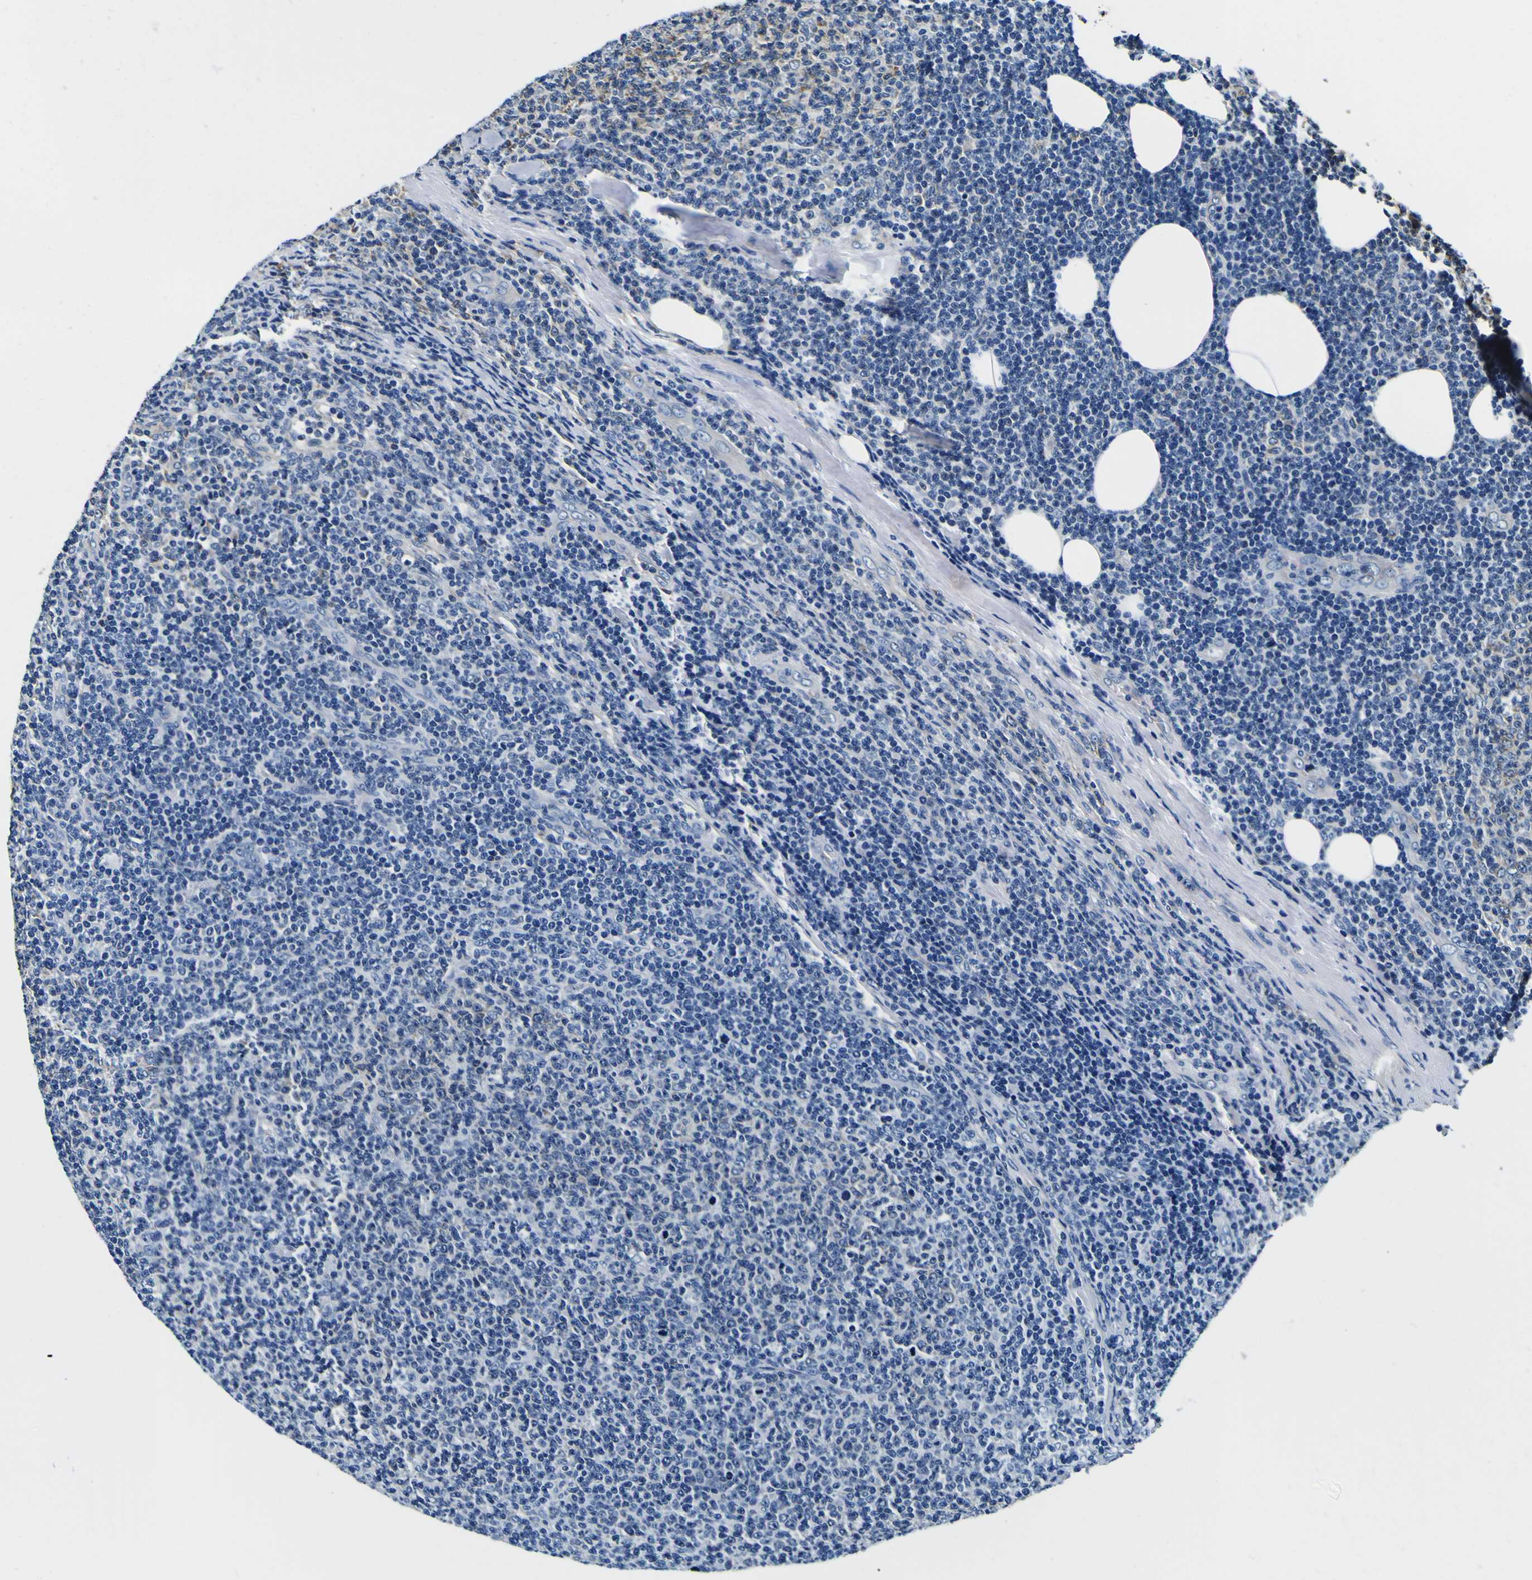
{"staining": {"intensity": "weak", "quantity": "<25%", "location": "cytoplasmic/membranous"}, "tissue": "lymphoma", "cell_type": "Tumor cells", "image_type": "cancer", "snomed": [{"axis": "morphology", "description": "Malignant lymphoma, non-Hodgkin's type, Low grade"}, {"axis": "topography", "description": "Lymph node"}], "caption": "Immunohistochemistry (IHC) histopathology image of human lymphoma stained for a protein (brown), which reveals no positivity in tumor cells.", "gene": "TUBA1B", "patient": {"sex": "male", "age": 66}}